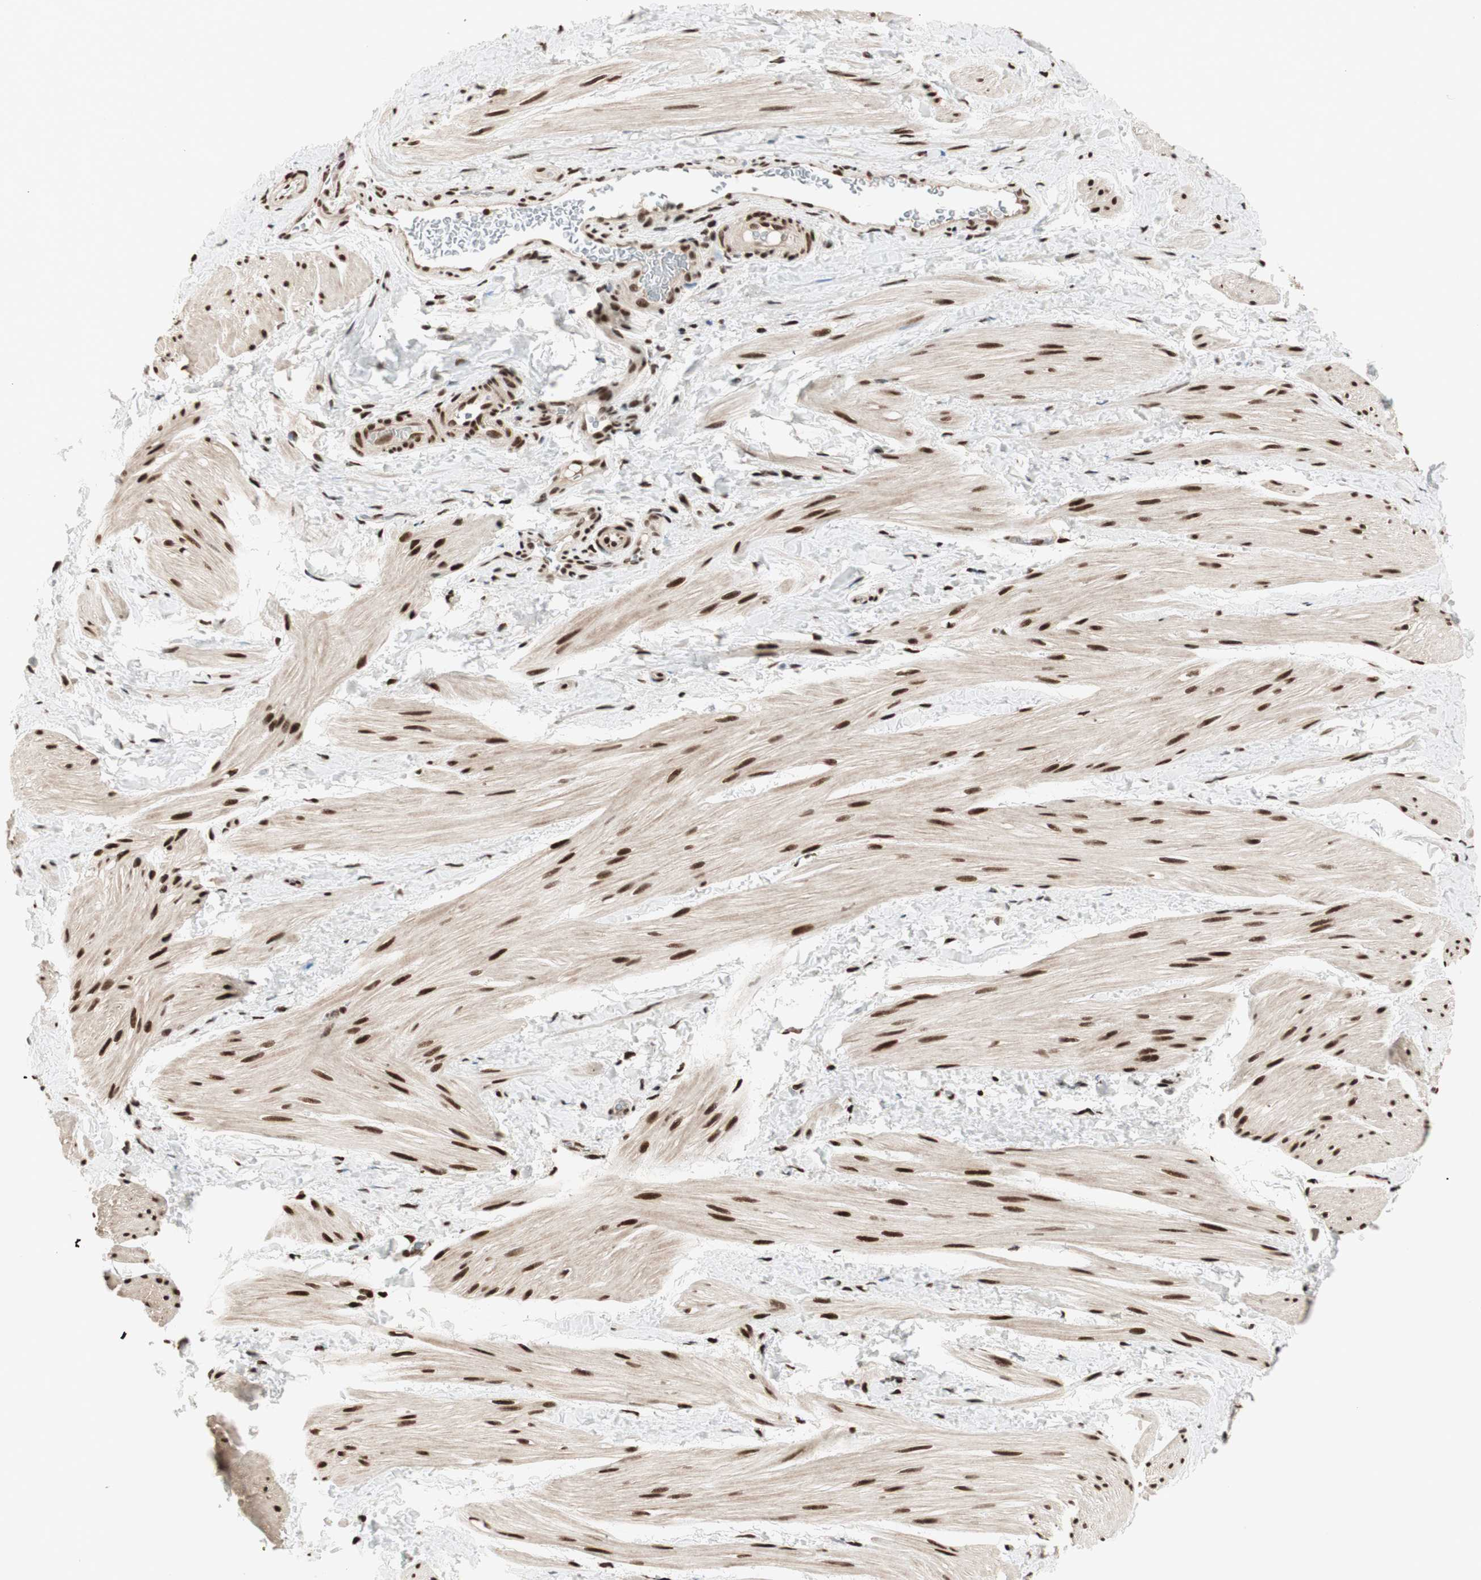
{"staining": {"intensity": "strong", "quantity": ">75%", "location": "cytoplasmic/membranous,nuclear"}, "tissue": "smooth muscle", "cell_type": "Smooth muscle cells", "image_type": "normal", "snomed": [{"axis": "morphology", "description": "Normal tissue, NOS"}, {"axis": "topography", "description": "Smooth muscle"}], "caption": "This image reveals immunohistochemistry (IHC) staining of benign human smooth muscle, with high strong cytoplasmic/membranous,nuclear expression in about >75% of smooth muscle cells.", "gene": "HEXIM1", "patient": {"sex": "male", "age": 16}}